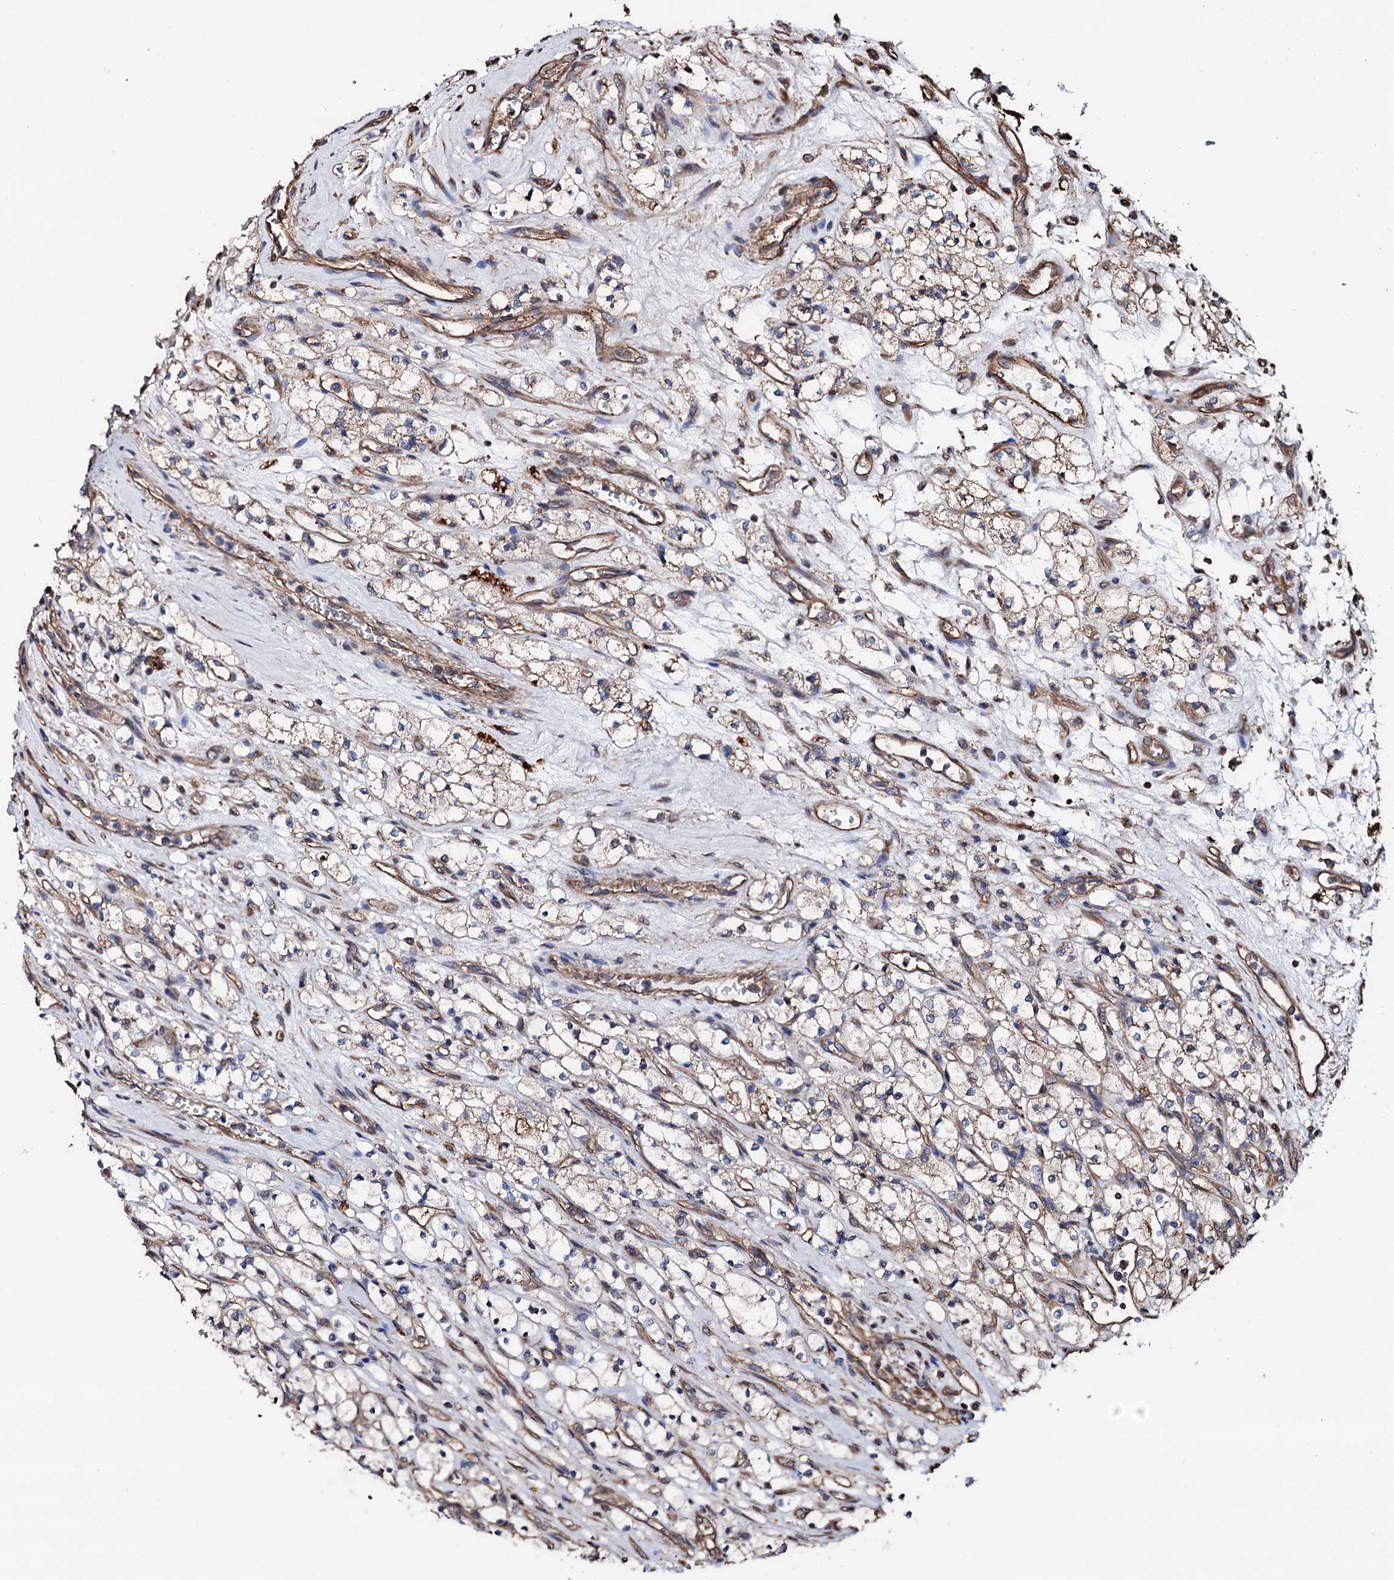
{"staining": {"intensity": "weak", "quantity": "<25%", "location": "cytoplasmic/membranous"}, "tissue": "renal cancer", "cell_type": "Tumor cells", "image_type": "cancer", "snomed": [{"axis": "morphology", "description": "Adenocarcinoma, NOS"}, {"axis": "topography", "description": "Kidney"}], "caption": "Tumor cells show no significant protein expression in renal cancer.", "gene": "CKAP5", "patient": {"sex": "female", "age": 69}}